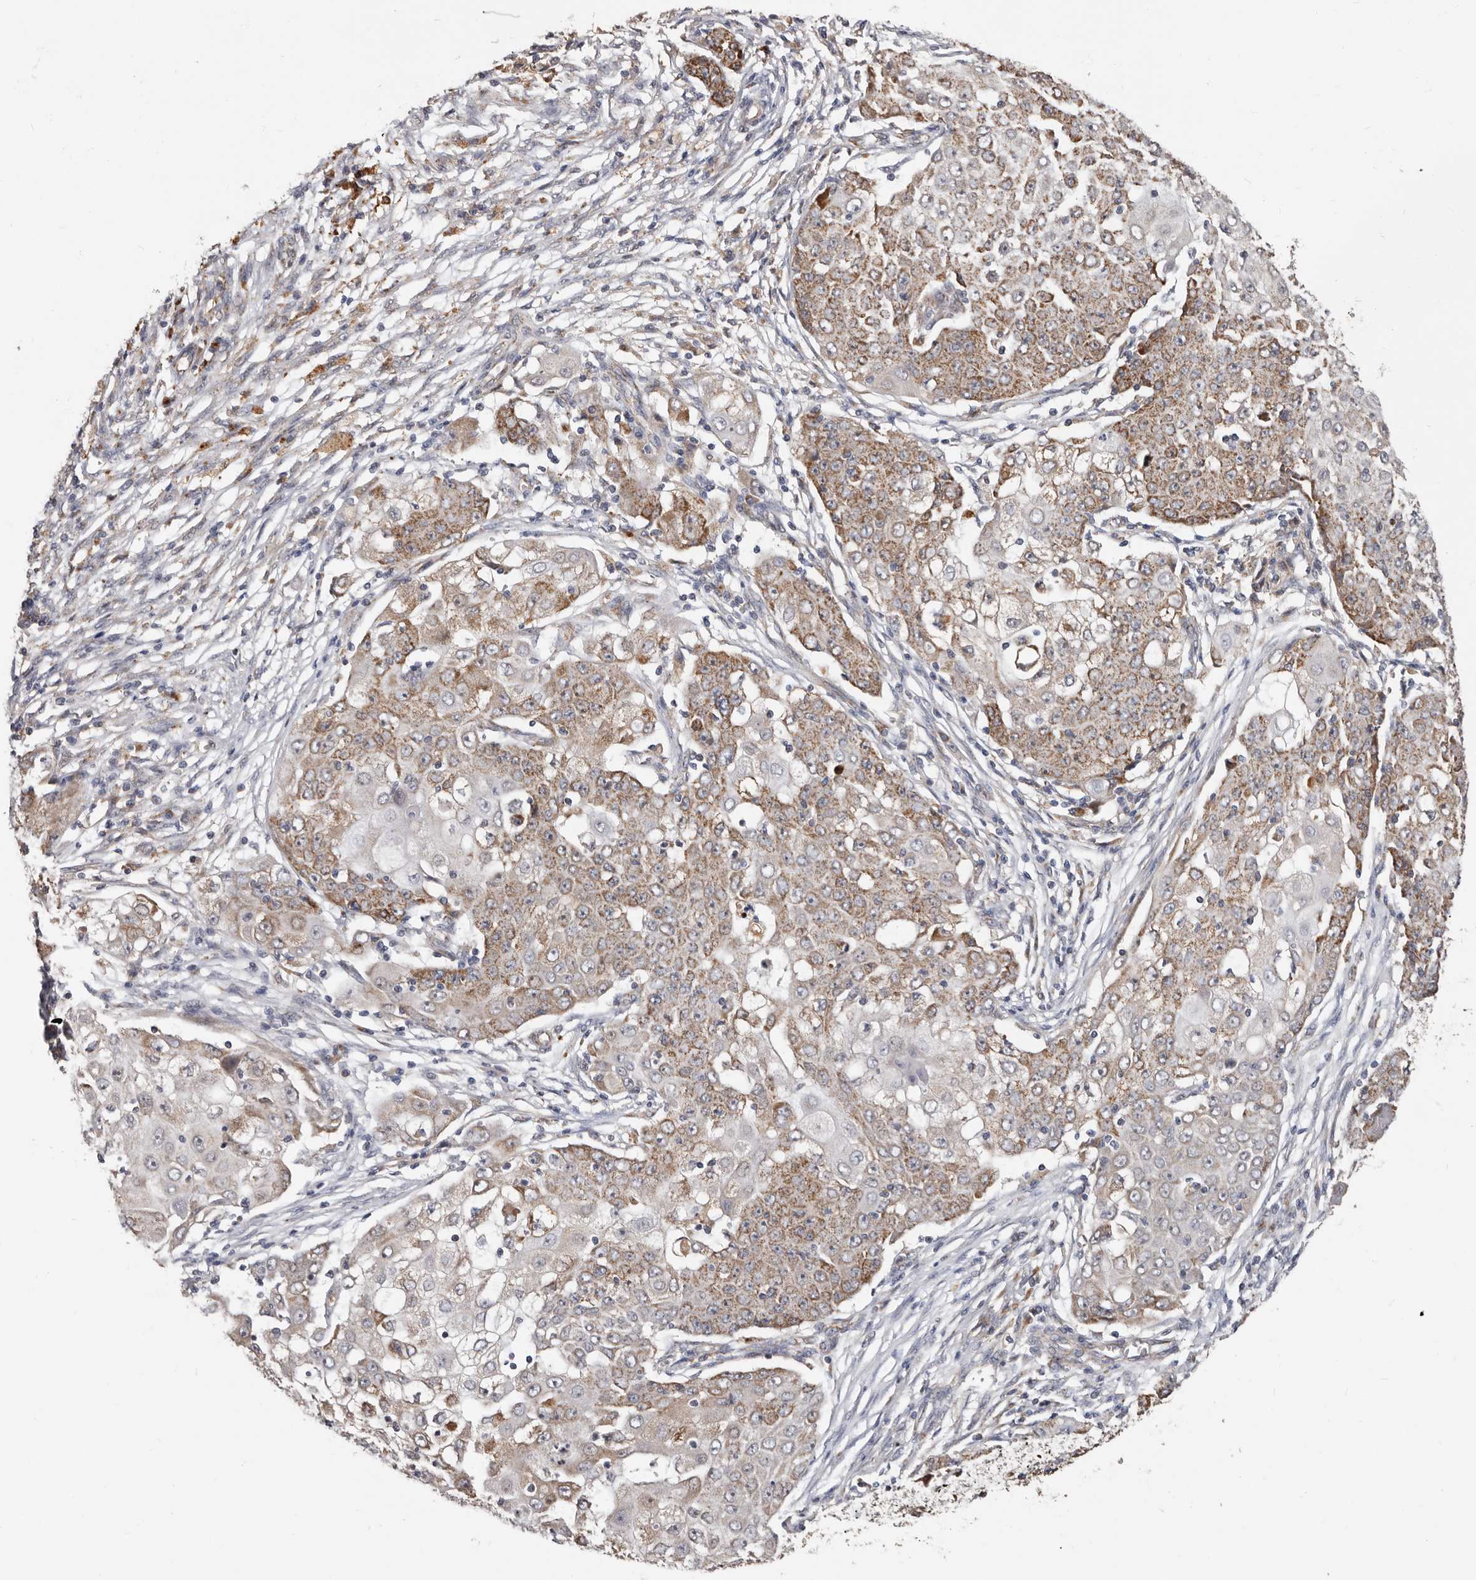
{"staining": {"intensity": "moderate", "quantity": ">75%", "location": "cytoplasmic/membranous"}, "tissue": "ovarian cancer", "cell_type": "Tumor cells", "image_type": "cancer", "snomed": [{"axis": "morphology", "description": "Carcinoma, endometroid"}, {"axis": "topography", "description": "Ovary"}], "caption": "High-power microscopy captured an IHC photomicrograph of ovarian cancer, revealing moderate cytoplasmic/membranous staining in approximately >75% of tumor cells. The protein of interest is stained brown, and the nuclei are stained in blue (DAB (3,3'-diaminobenzidine) IHC with brightfield microscopy, high magnification).", "gene": "MRPL18", "patient": {"sex": "female", "age": 42}}